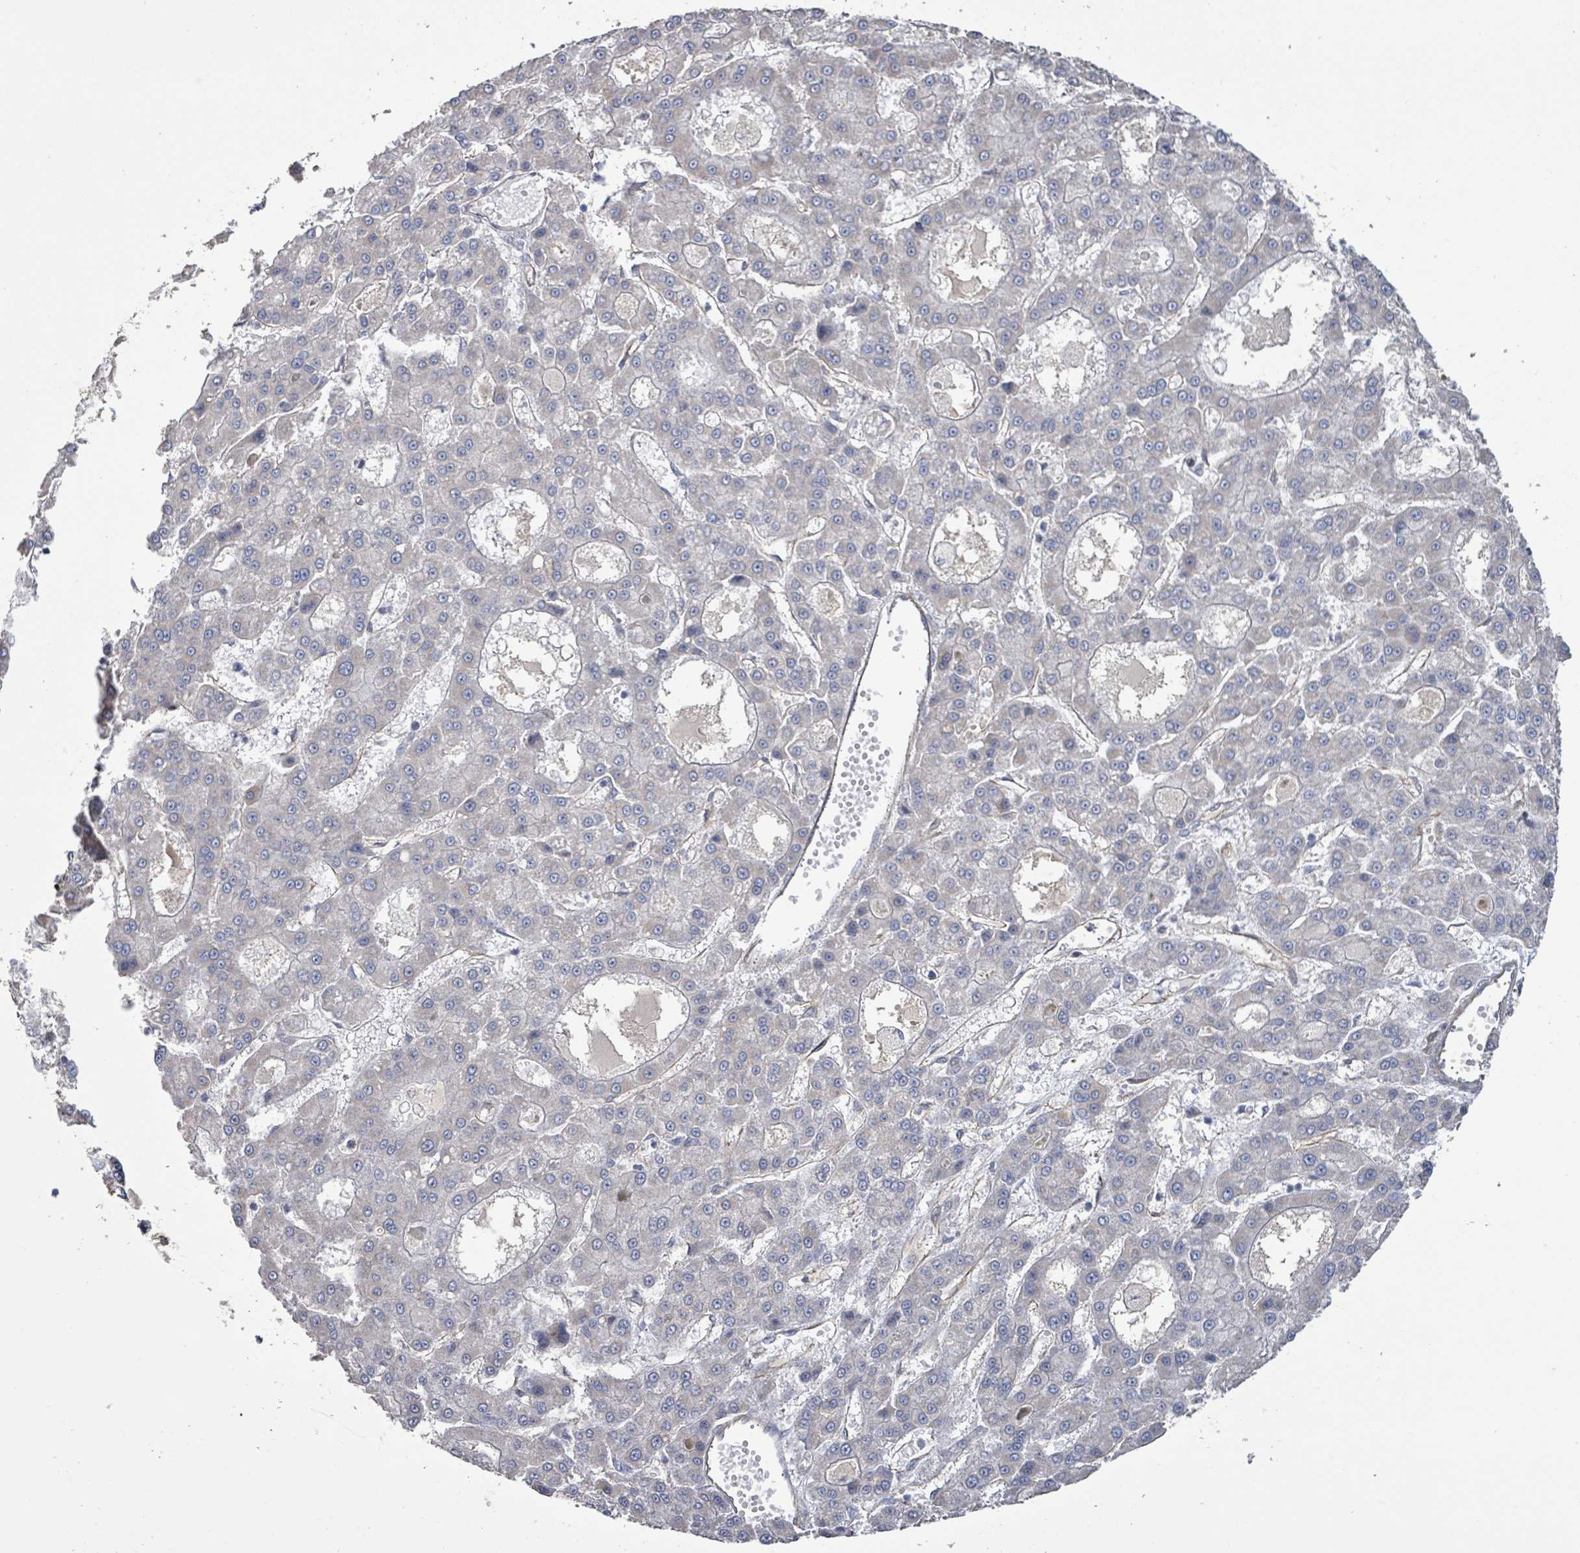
{"staining": {"intensity": "negative", "quantity": "none", "location": "none"}, "tissue": "liver cancer", "cell_type": "Tumor cells", "image_type": "cancer", "snomed": [{"axis": "morphology", "description": "Carcinoma, Hepatocellular, NOS"}, {"axis": "topography", "description": "Liver"}], "caption": "Liver hepatocellular carcinoma stained for a protein using immunohistochemistry exhibits no expression tumor cells.", "gene": "KANK3", "patient": {"sex": "male", "age": 70}}